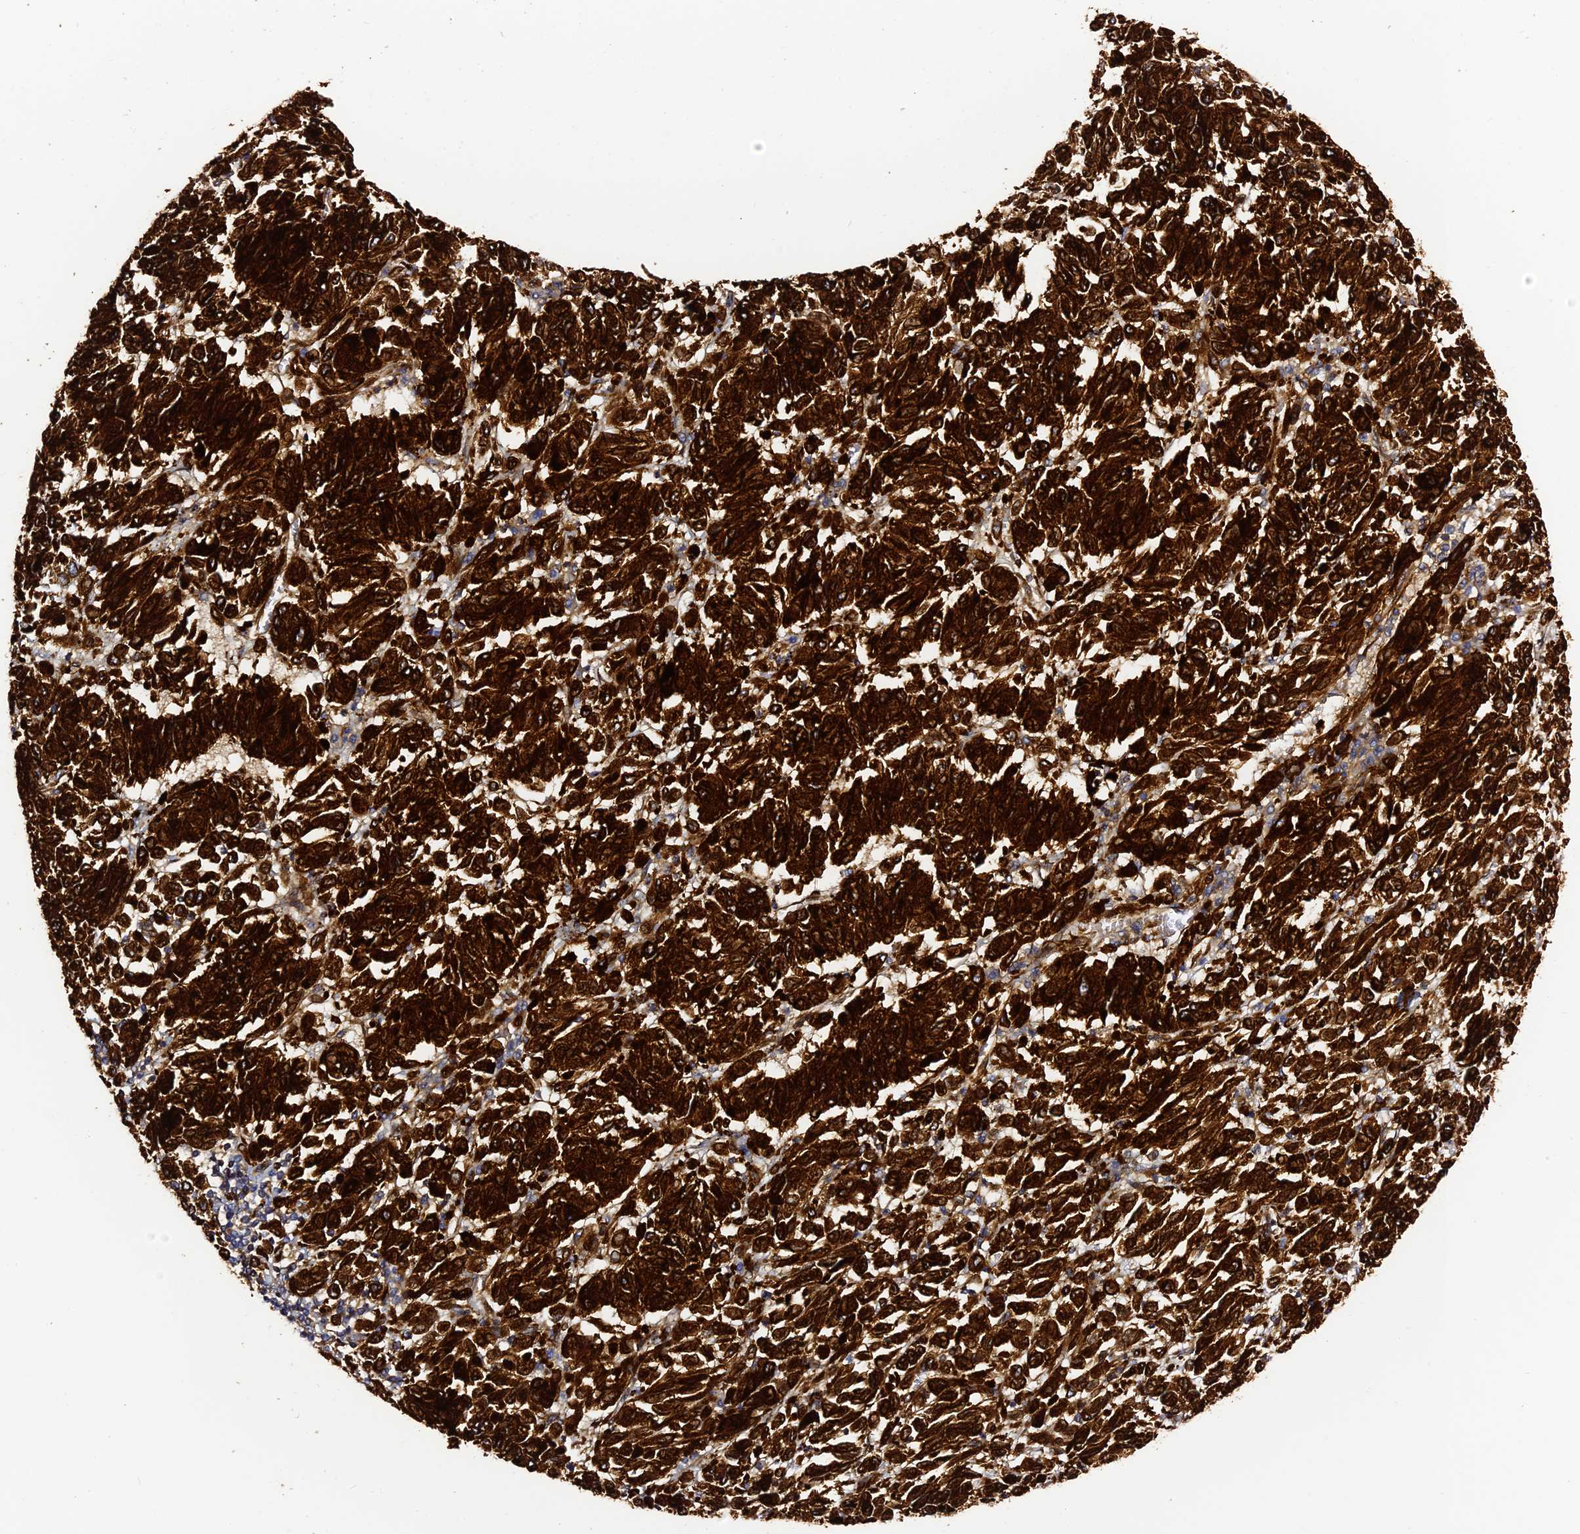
{"staining": {"intensity": "strong", "quantity": ">75%", "location": "cytoplasmic/membranous"}, "tissue": "melanoma", "cell_type": "Tumor cells", "image_type": "cancer", "snomed": [{"axis": "morphology", "description": "Malignant melanoma, Metastatic site"}, {"axis": "topography", "description": "Lung"}], "caption": "A brown stain labels strong cytoplasmic/membranous staining of a protein in human melanoma tumor cells.", "gene": "TRPV2", "patient": {"sex": "male", "age": 64}}